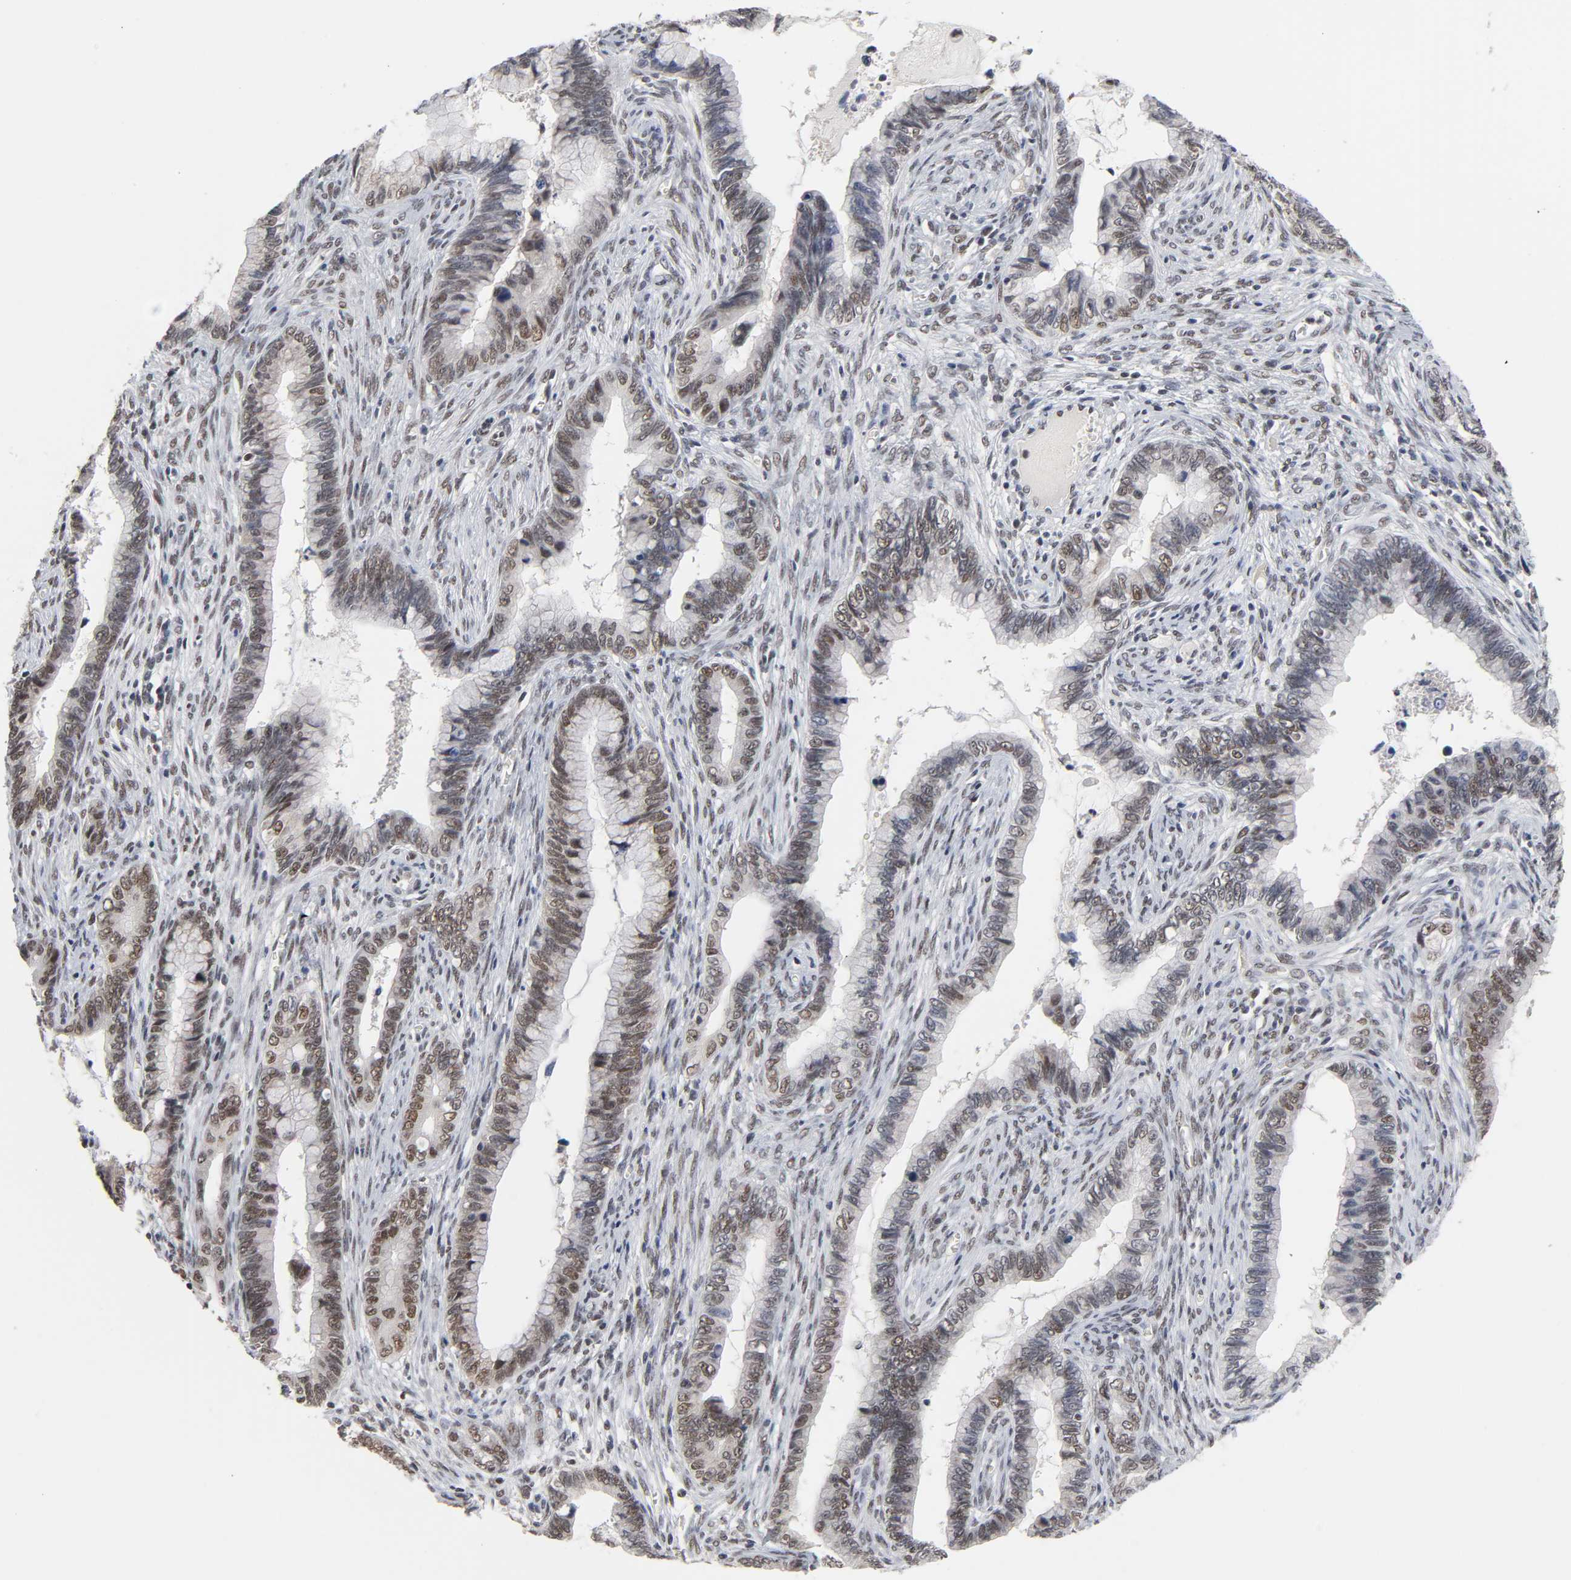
{"staining": {"intensity": "weak", "quantity": "25%-75%", "location": "nuclear"}, "tissue": "cervical cancer", "cell_type": "Tumor cells", "image_type": "cancer", "snomed": [{"axis": "morphology", "description": "Adenocarcinoma, NOS"}, {"axis": "topography", "description": "Cervix"}], "caption": "This is an image of IHC staining of cervical cancer, which shows weak staining in the nuclear of tumor cells.", "gene": "TRIM33", "patient": {"sex": "female", "age": 44}}